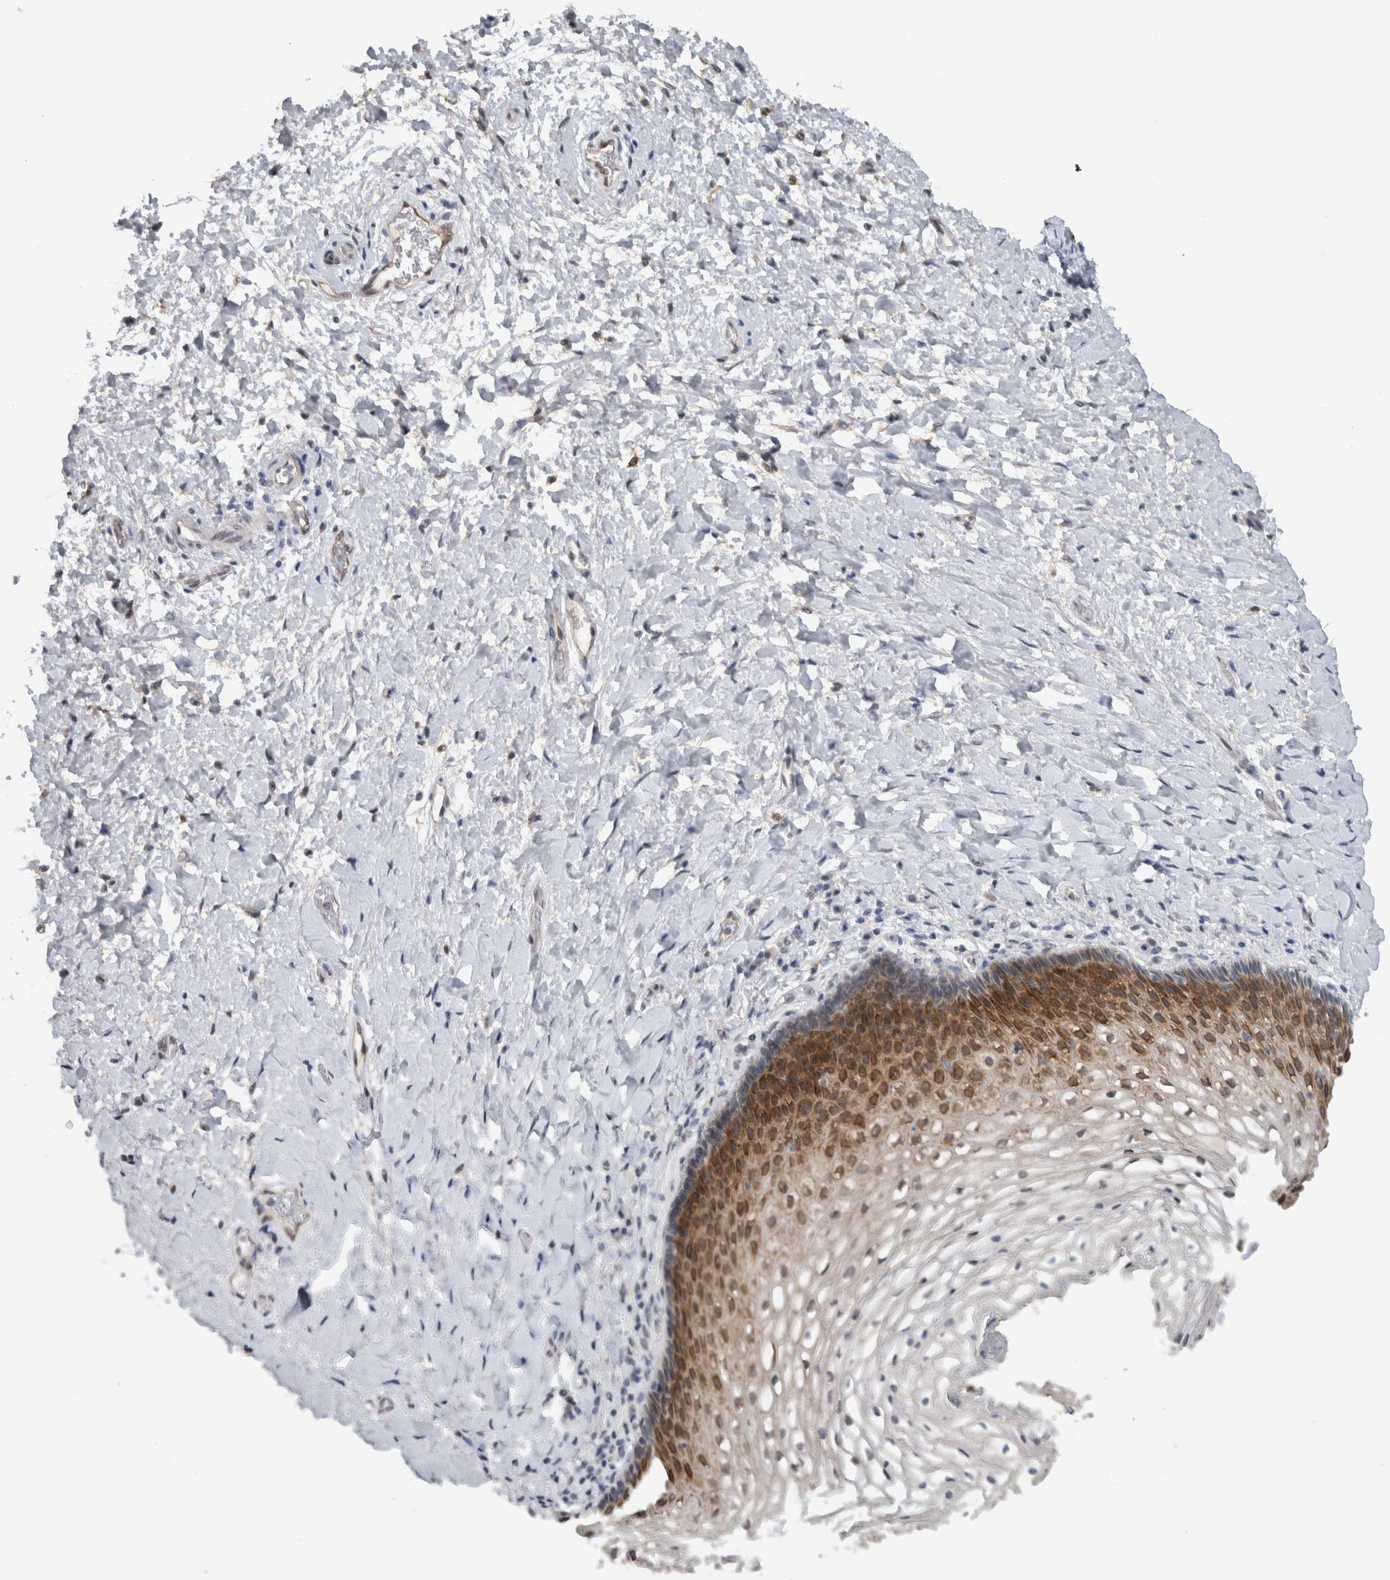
{"staining": {"intensity": "strong", "quantity": "25%-75%", "location": "cytoplasmic/membranous"}, "tissue": "vagina", "cell_type": "Squamous epithelial cells", "image_type": "normal", "snomed": [{"axis": "morphology", "description": "Normal tissue, NOS"}, {"axis": "topography", "description": "Vagina"}], "caption": "Immunohistochemistry (IHC) micrograph of unremarkable vagina stained for a protein (brown), which exhibits high levels of strong cytoplasmic/membranous staining in about 25%-75% of squamous epithelial cells.", "gene": "PRXL2A", "patient": {"sex": "female", "age": 60}}